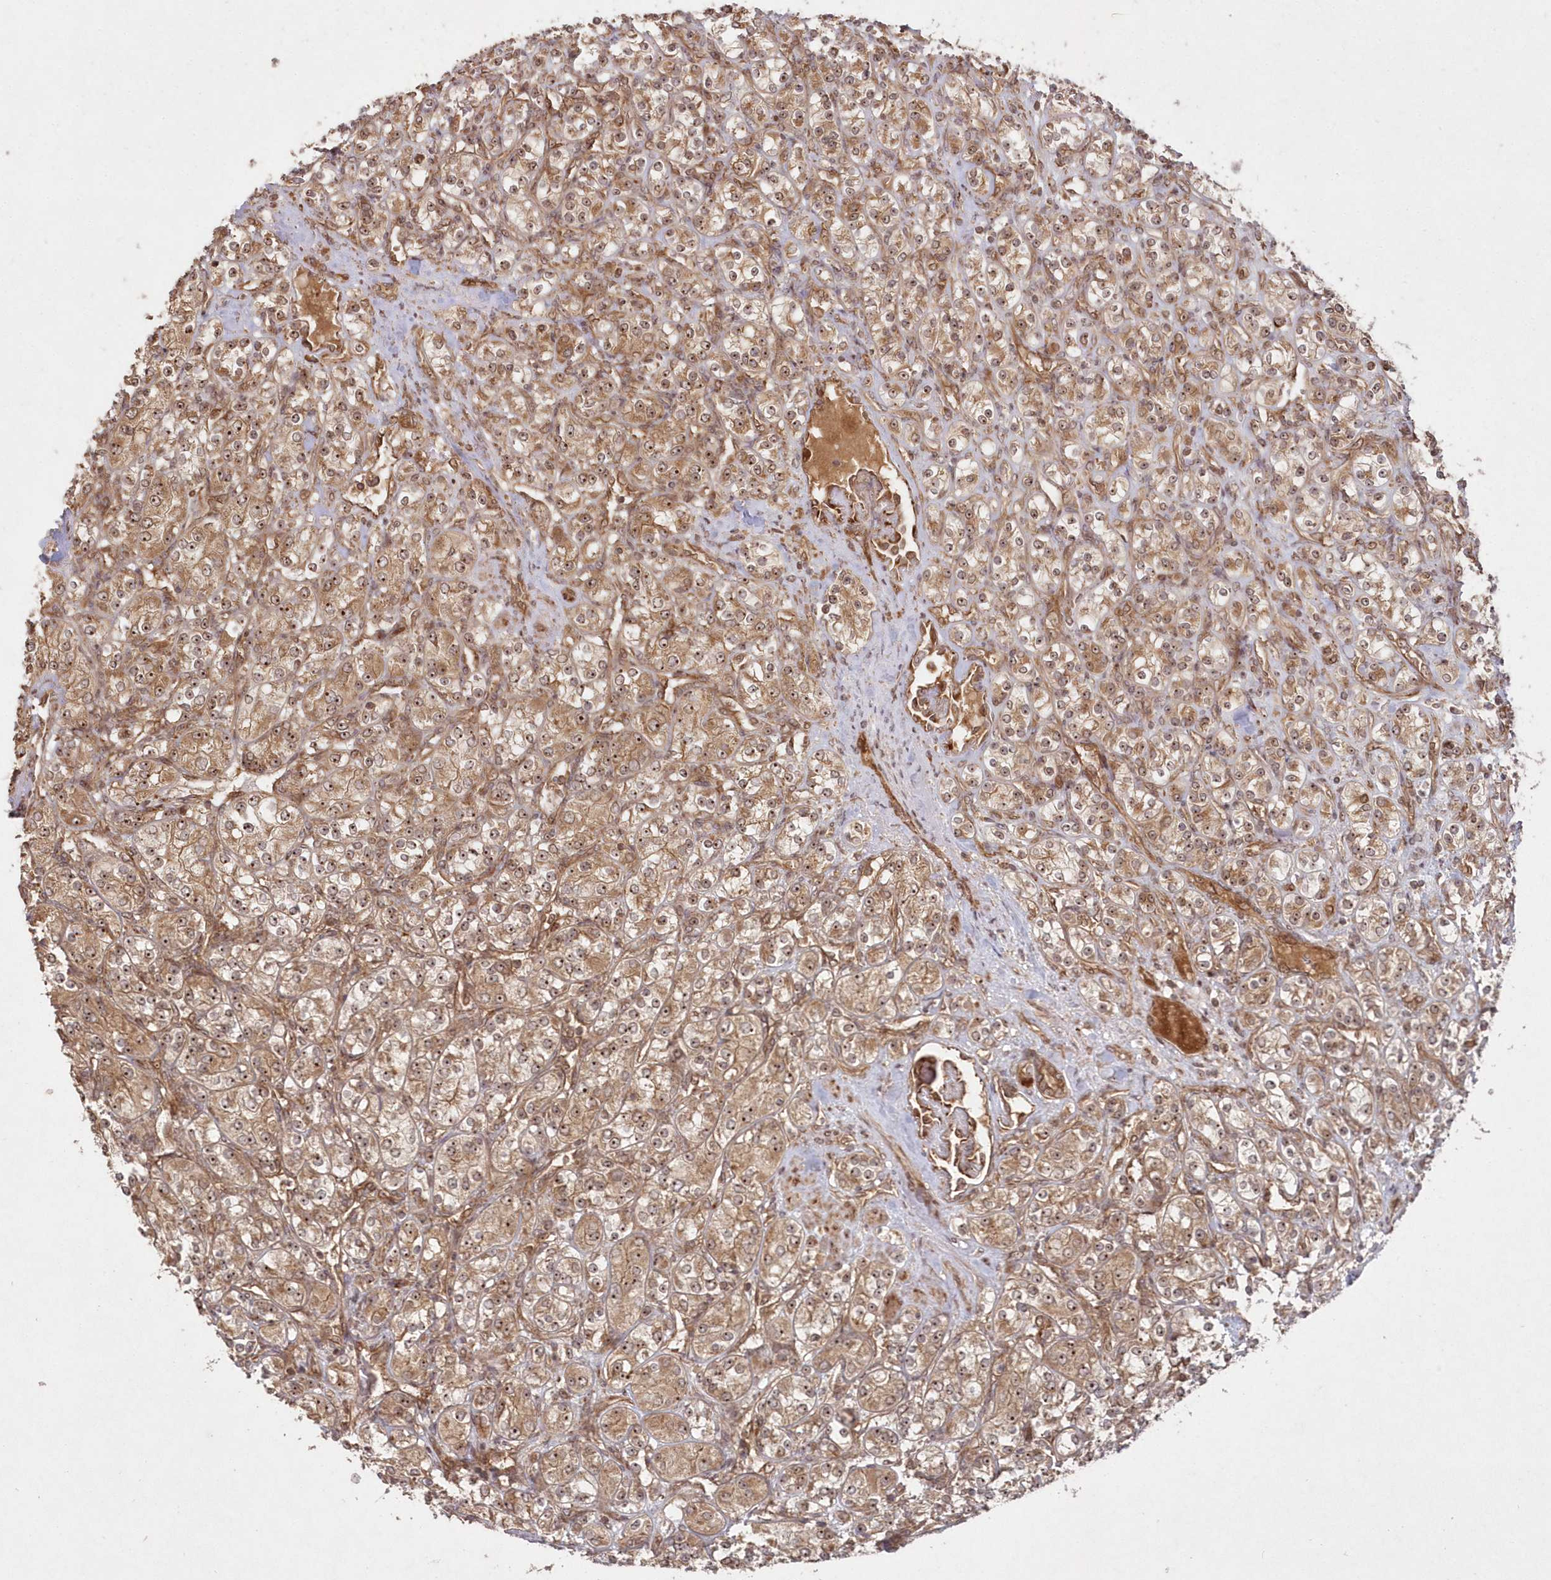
{"staining": {"intensity": "moderate", "quantity": ">75%", "location": "cytoplasmic/membranous,nuclear"}, "tissue": "renal cancer", "cell_type": "Tumor cells", "image_type": "cancer", "snomed": [{"axis": "morphology", "description": "Adenocarcinoma, NOS"}, {"axis": "topography", "description": "Kidney"}], "caption": "Immunohistochemical staining of renal adenocarcinoma demonstrates medium levels of moderate cytoplasmic/membranous and nuclear staining in about >75% of tumor cells.", "gene": "SERINC1", "patient": {"sex": "male", "age": 77}}